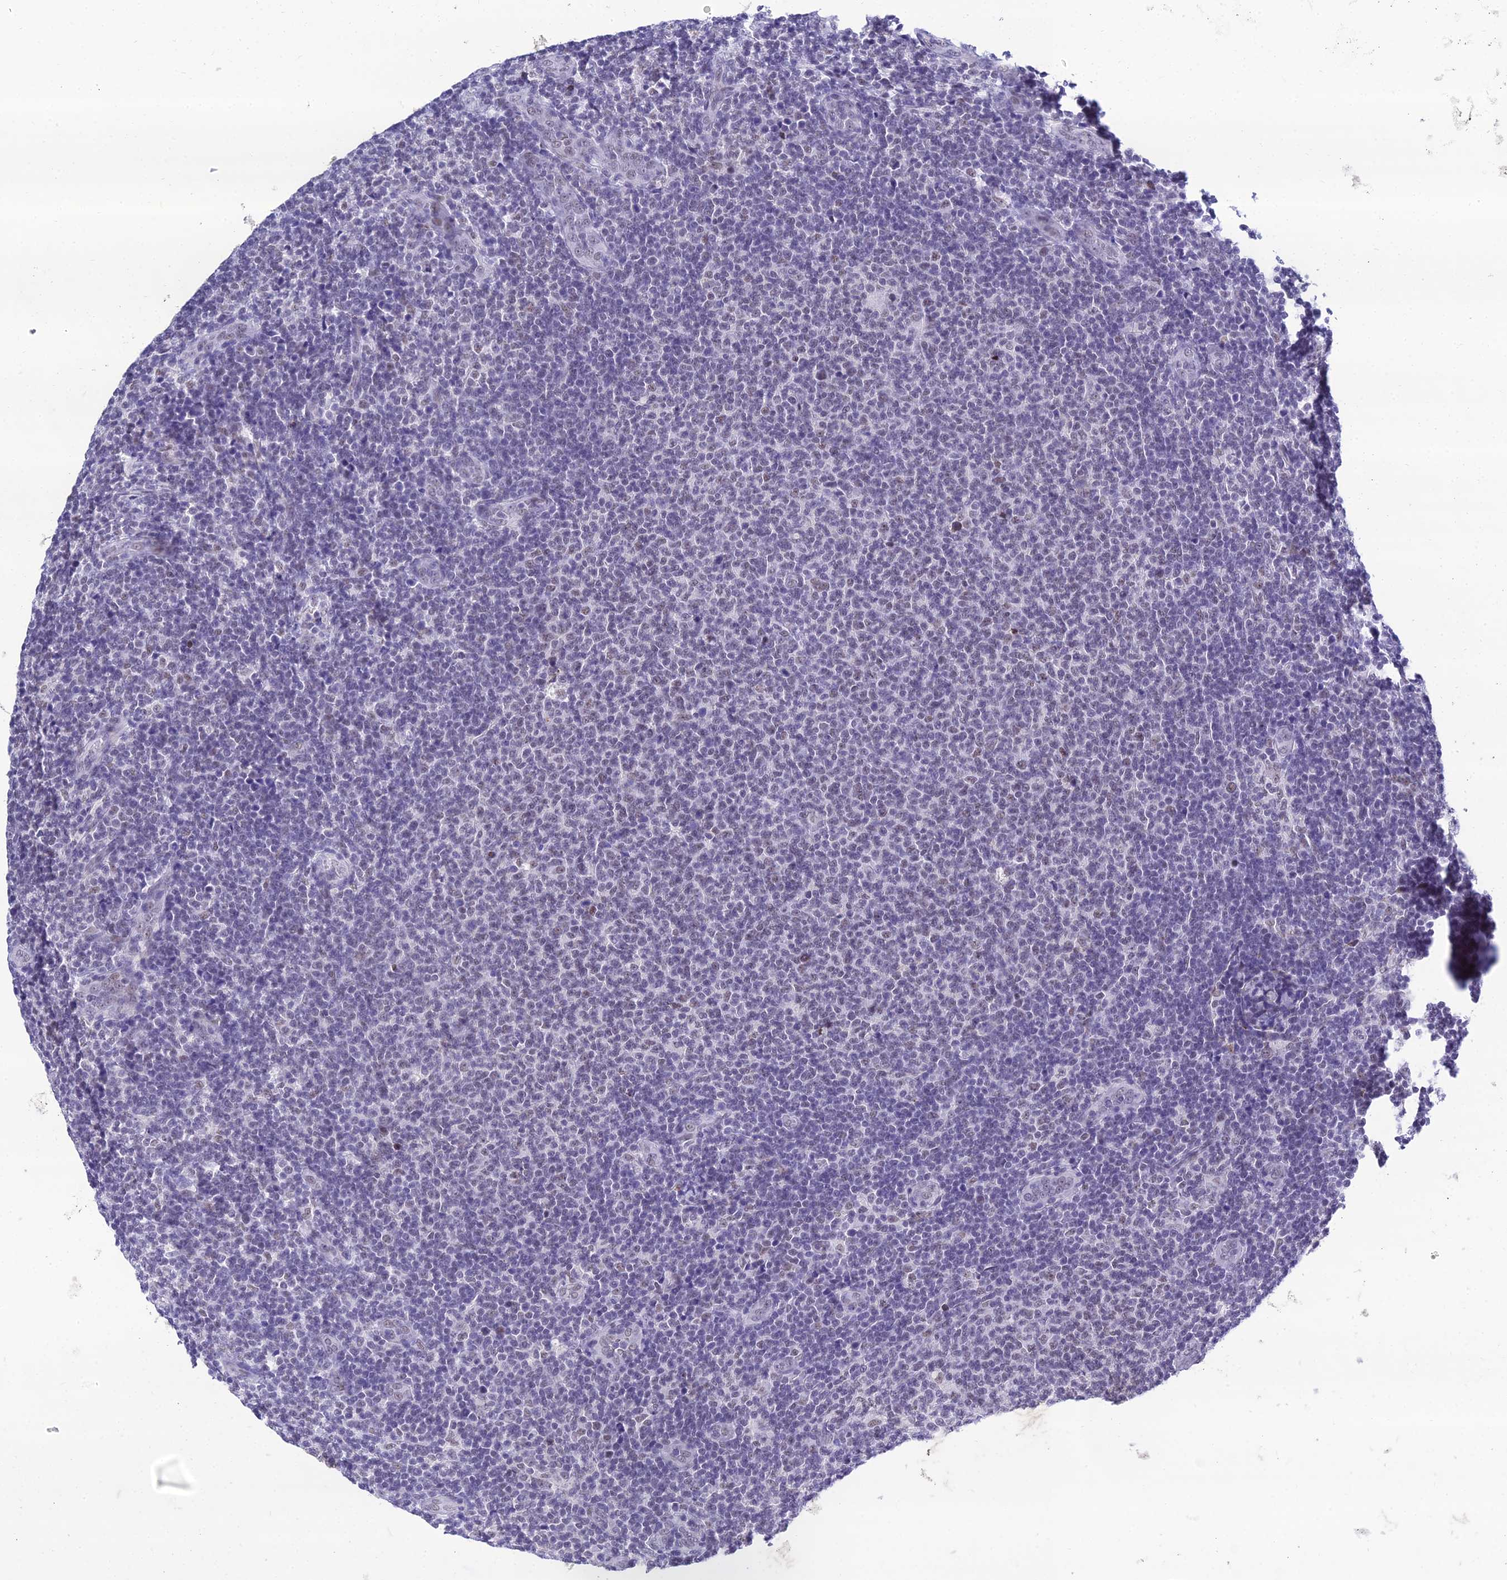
{"staining": {"intensity": "weak", "quantity": "<25%", "location": "nuclear"}, "tissue": "lymphoma", "cell_type": "Tumor cells", "image_type": "cancer", "snomed": [{"axis": "morphology", "description": "Malignant lymphoma, non-Hodgkin's type, Low grade"}, {"axis": "topography", "description": "Lymph node"}], "caption": "The photomicrograph displays no staining of tumor cells in low-grade malignant lymphoma, non-Hodgkin's type.", "gene": "PPP4R2", "patient": {"sex": "male", "age": 66}}